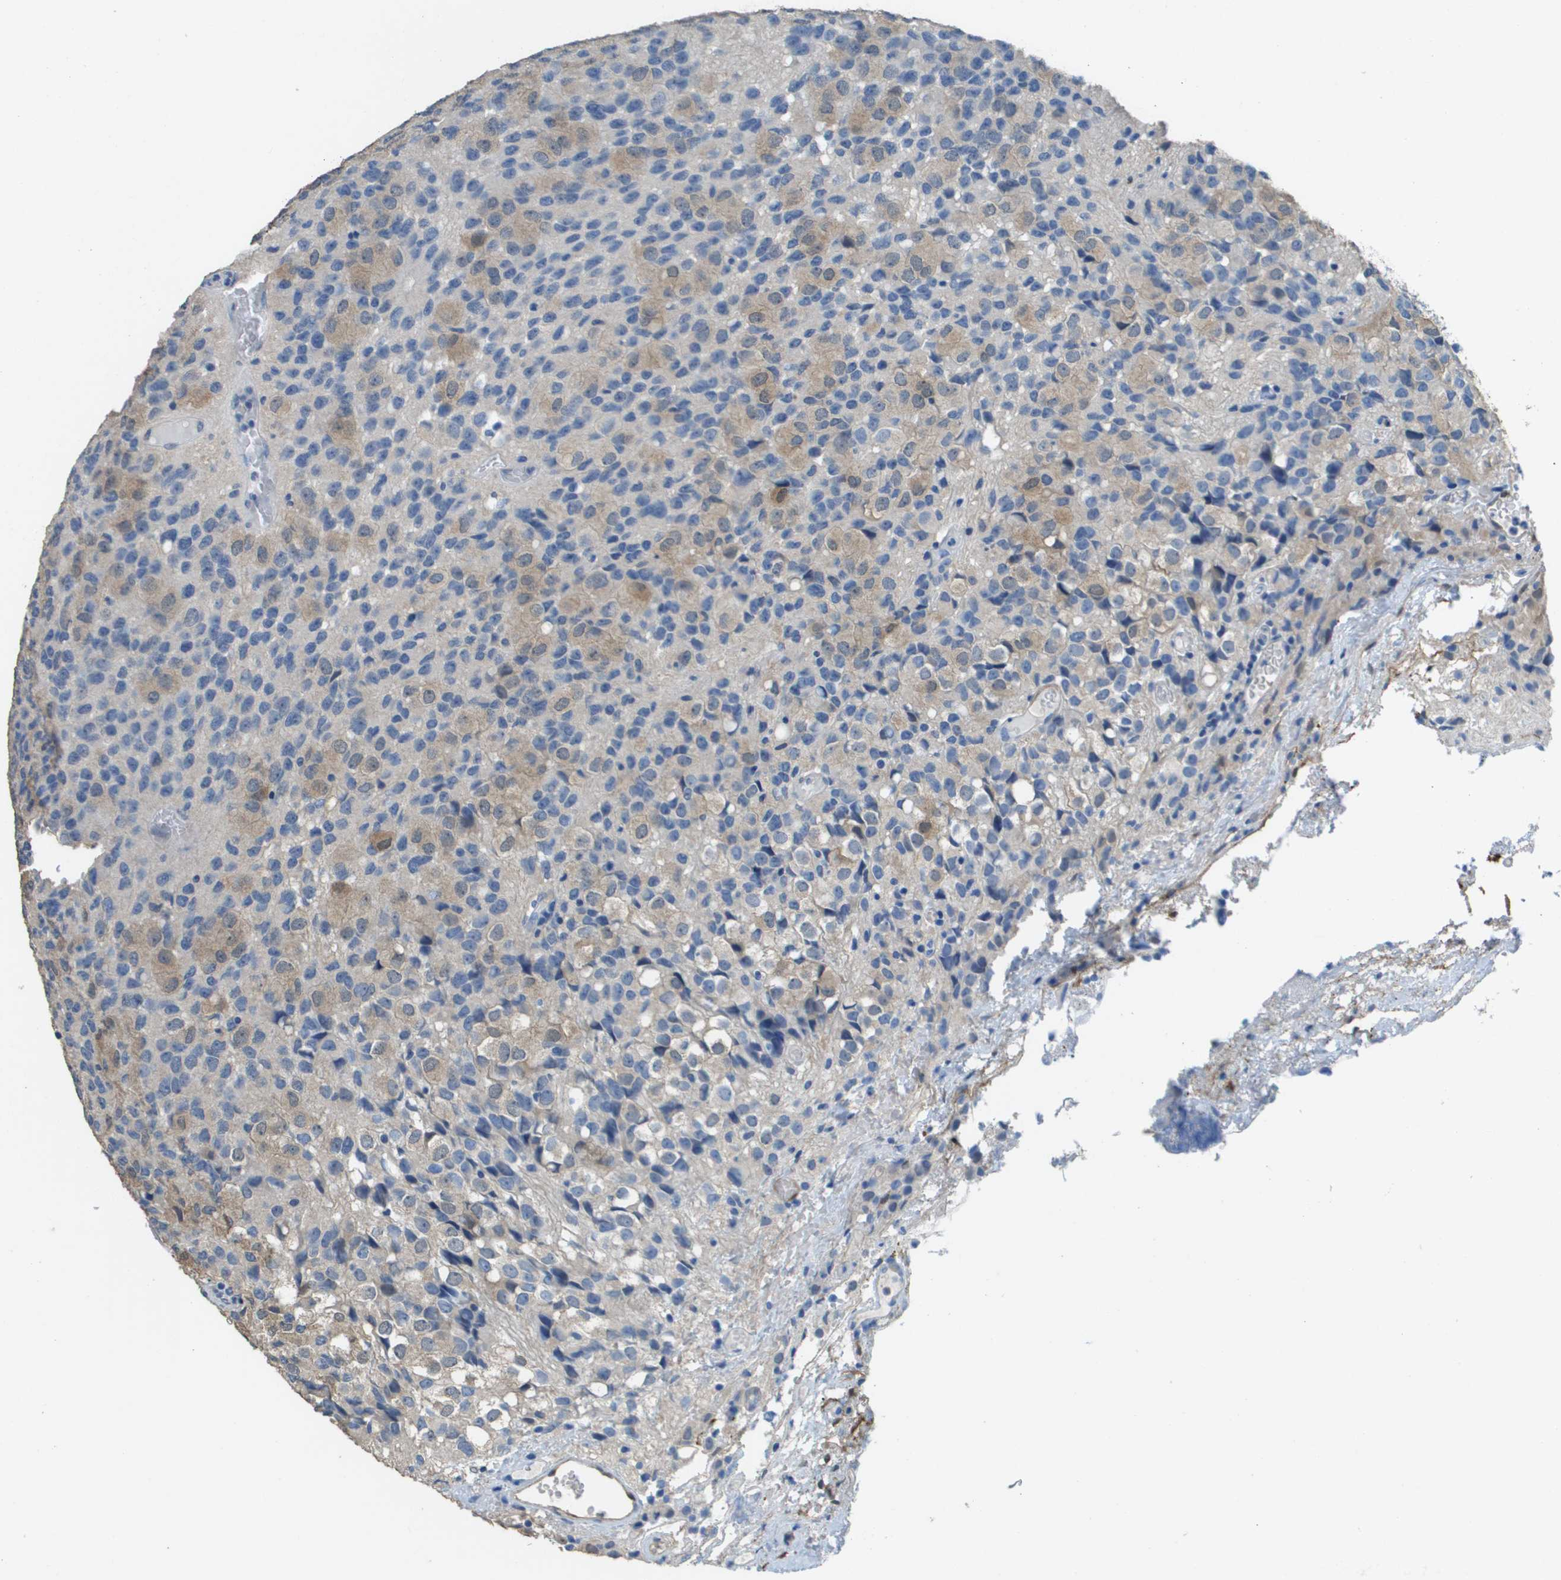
{"staining": {"intensity": "weak", "quantity": "25%-75%", "location": "cytoplasmic/membranous"}, "tissue": "glioma", "cell_type": "Tumor cells", "image_type": "cancer", "snomed": [{"axis": "morphology", "description": "Glioma, malignant, High grade"}, {"axis": "topography", "description": "Brain"}], "caption": "Tumor cells display weak cytoplasmic/membranous staining in approximately 25%-75% of cells in high-grade glioma (malignant).", "gene": "FABP5", "patient": {"sex": "male", "age": 32}}